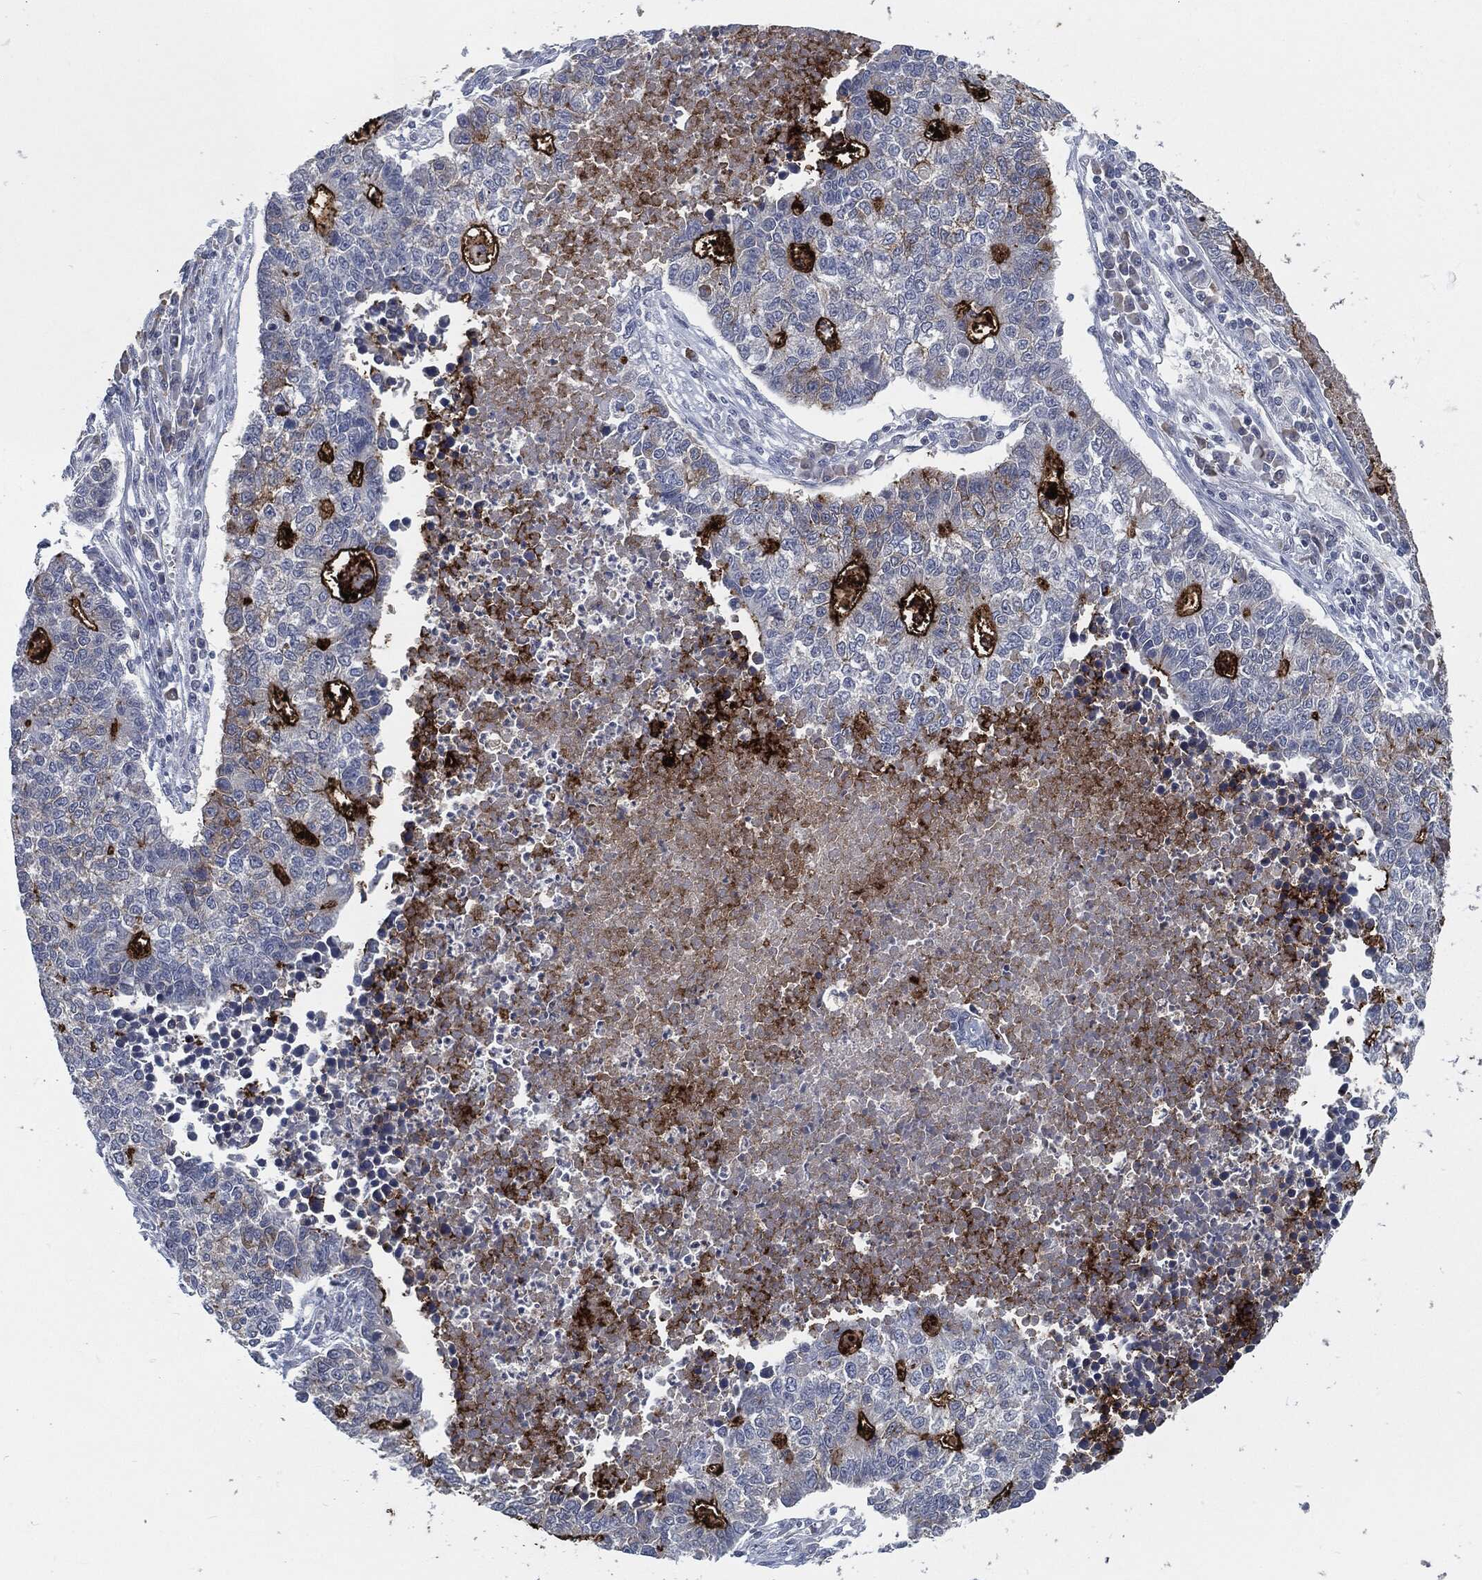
{"staining": {"intensity": "strong", "quantity": "<25%", "location": "cytoplasmic/membranous"}, "tissue": "lung cancer", "cell_type": "Tumor cells", "image_type": "cancer", "snomed": [{"axis": "morphology", "description": "Adenocarcinoma, NOS"}, {"axis": "topography", "description": "Lung"}], "caption": "This histopathology image shows adenocarcinoma (lung) stained with immunohistochemistry (IHC) to label a protein in brown. The cytoplasmic/membranous of tumor cells show strong positivity for the protein. Nuclei are counter-stained blue.", "gene": "PROM1", "patient": {"sex": "male", "age": 57}}